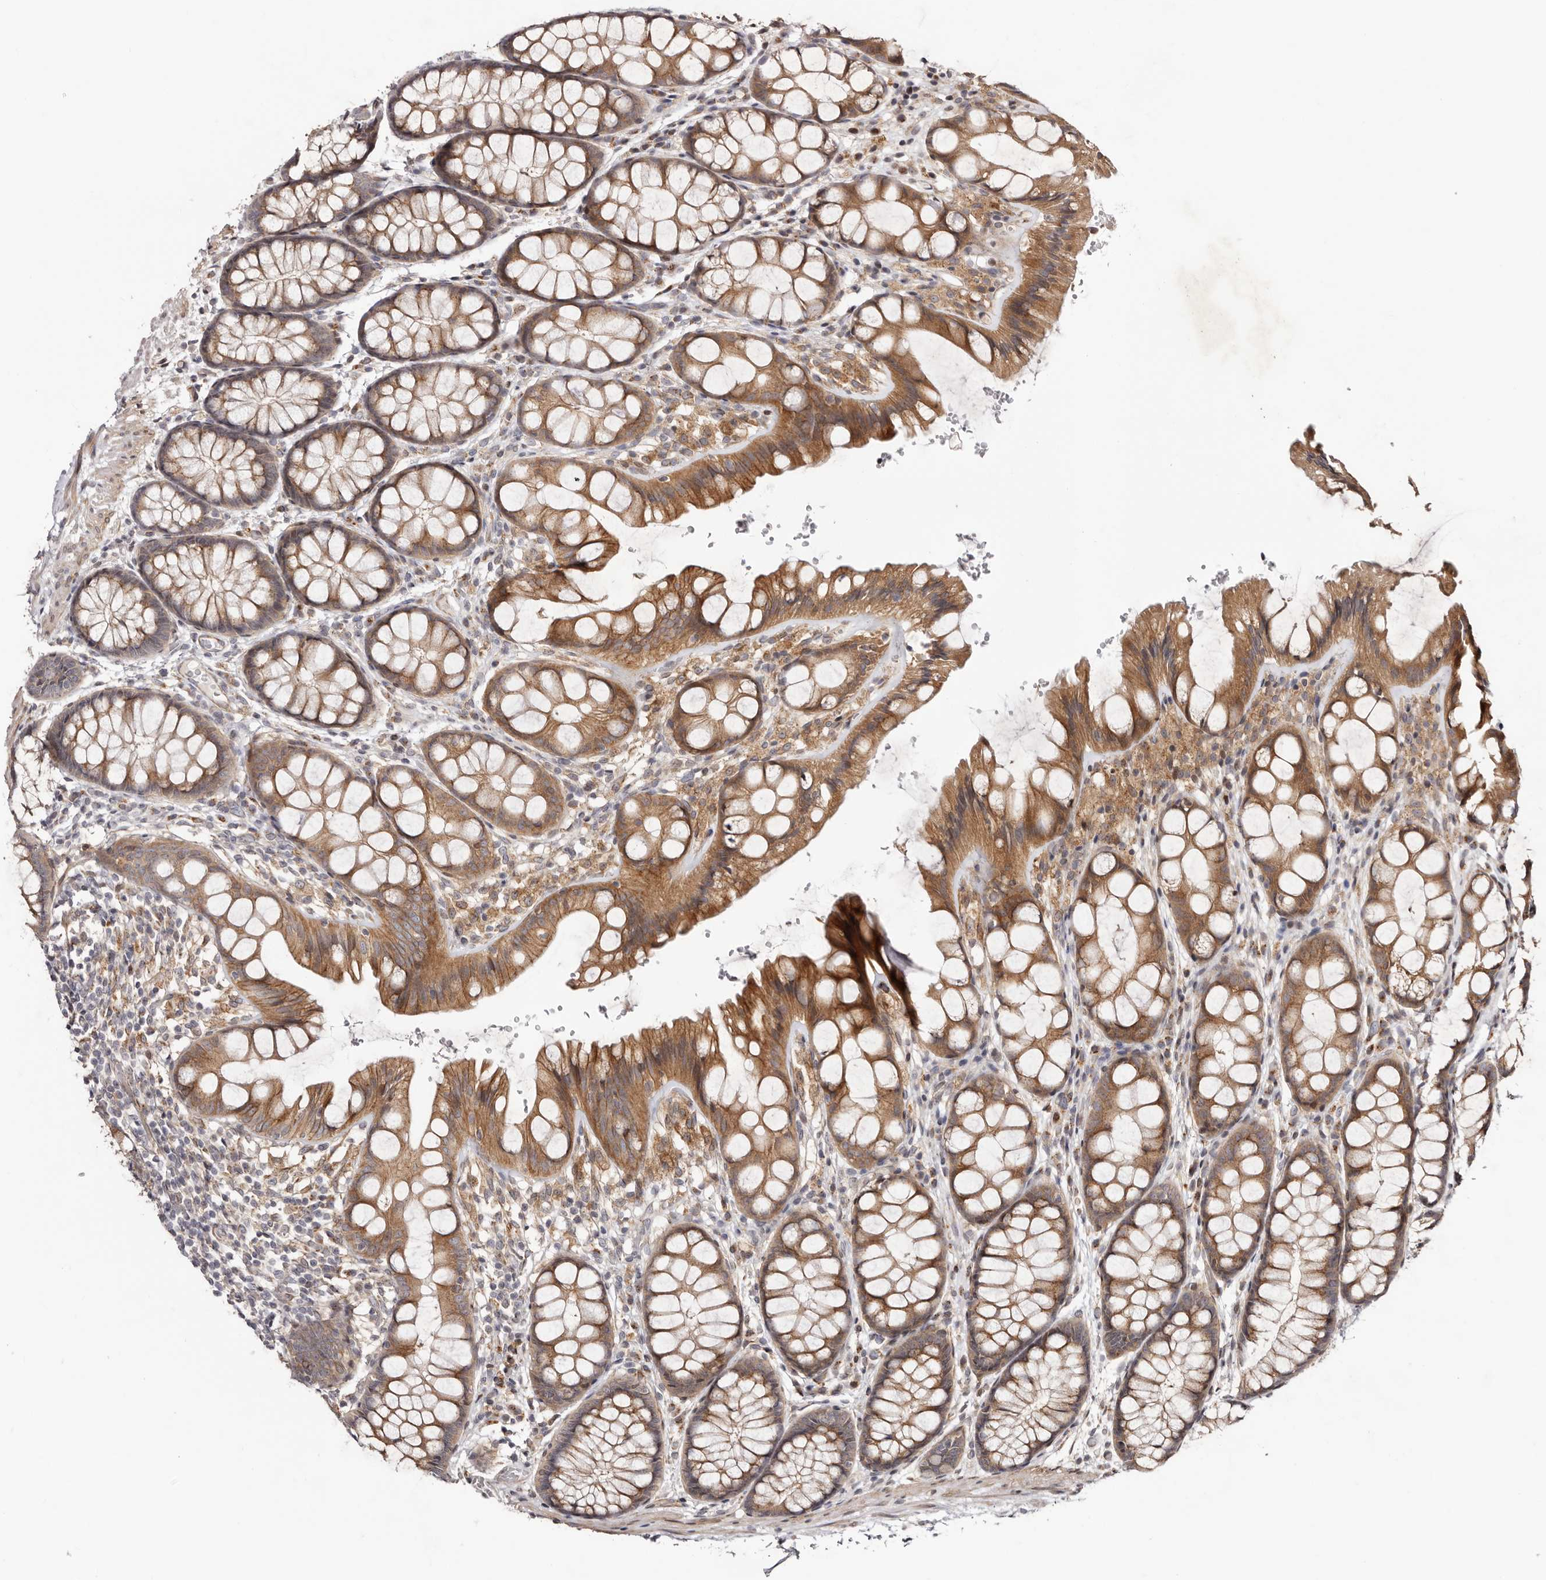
{"staining": {"intensity": "weak", "quantity": "25%-75%", "location": "cytoplasmic/membranous"}, "tissue": "colon", "cell_type": "Endothelial cells", "image_type": "normal", "snomed": [{"axis": "morphology", "description": "Normal tissue, NOS"}, {"axis": "topography", "description": "Colon"}], "caption": "Protein expression analysis of normal human colon reveals weak cytoplasmic/membranous expression in approximately 25%-75% of endothelial cells. The staining was performed using DAB (3,3'-diaminobenzidine) to visualize the protein expression in brown, while the nuclei were stained in blue with hematoxylin (Magnification: 20x).", "gene": "MICAL2", "patient": {"sex": "male", "age": 47}}